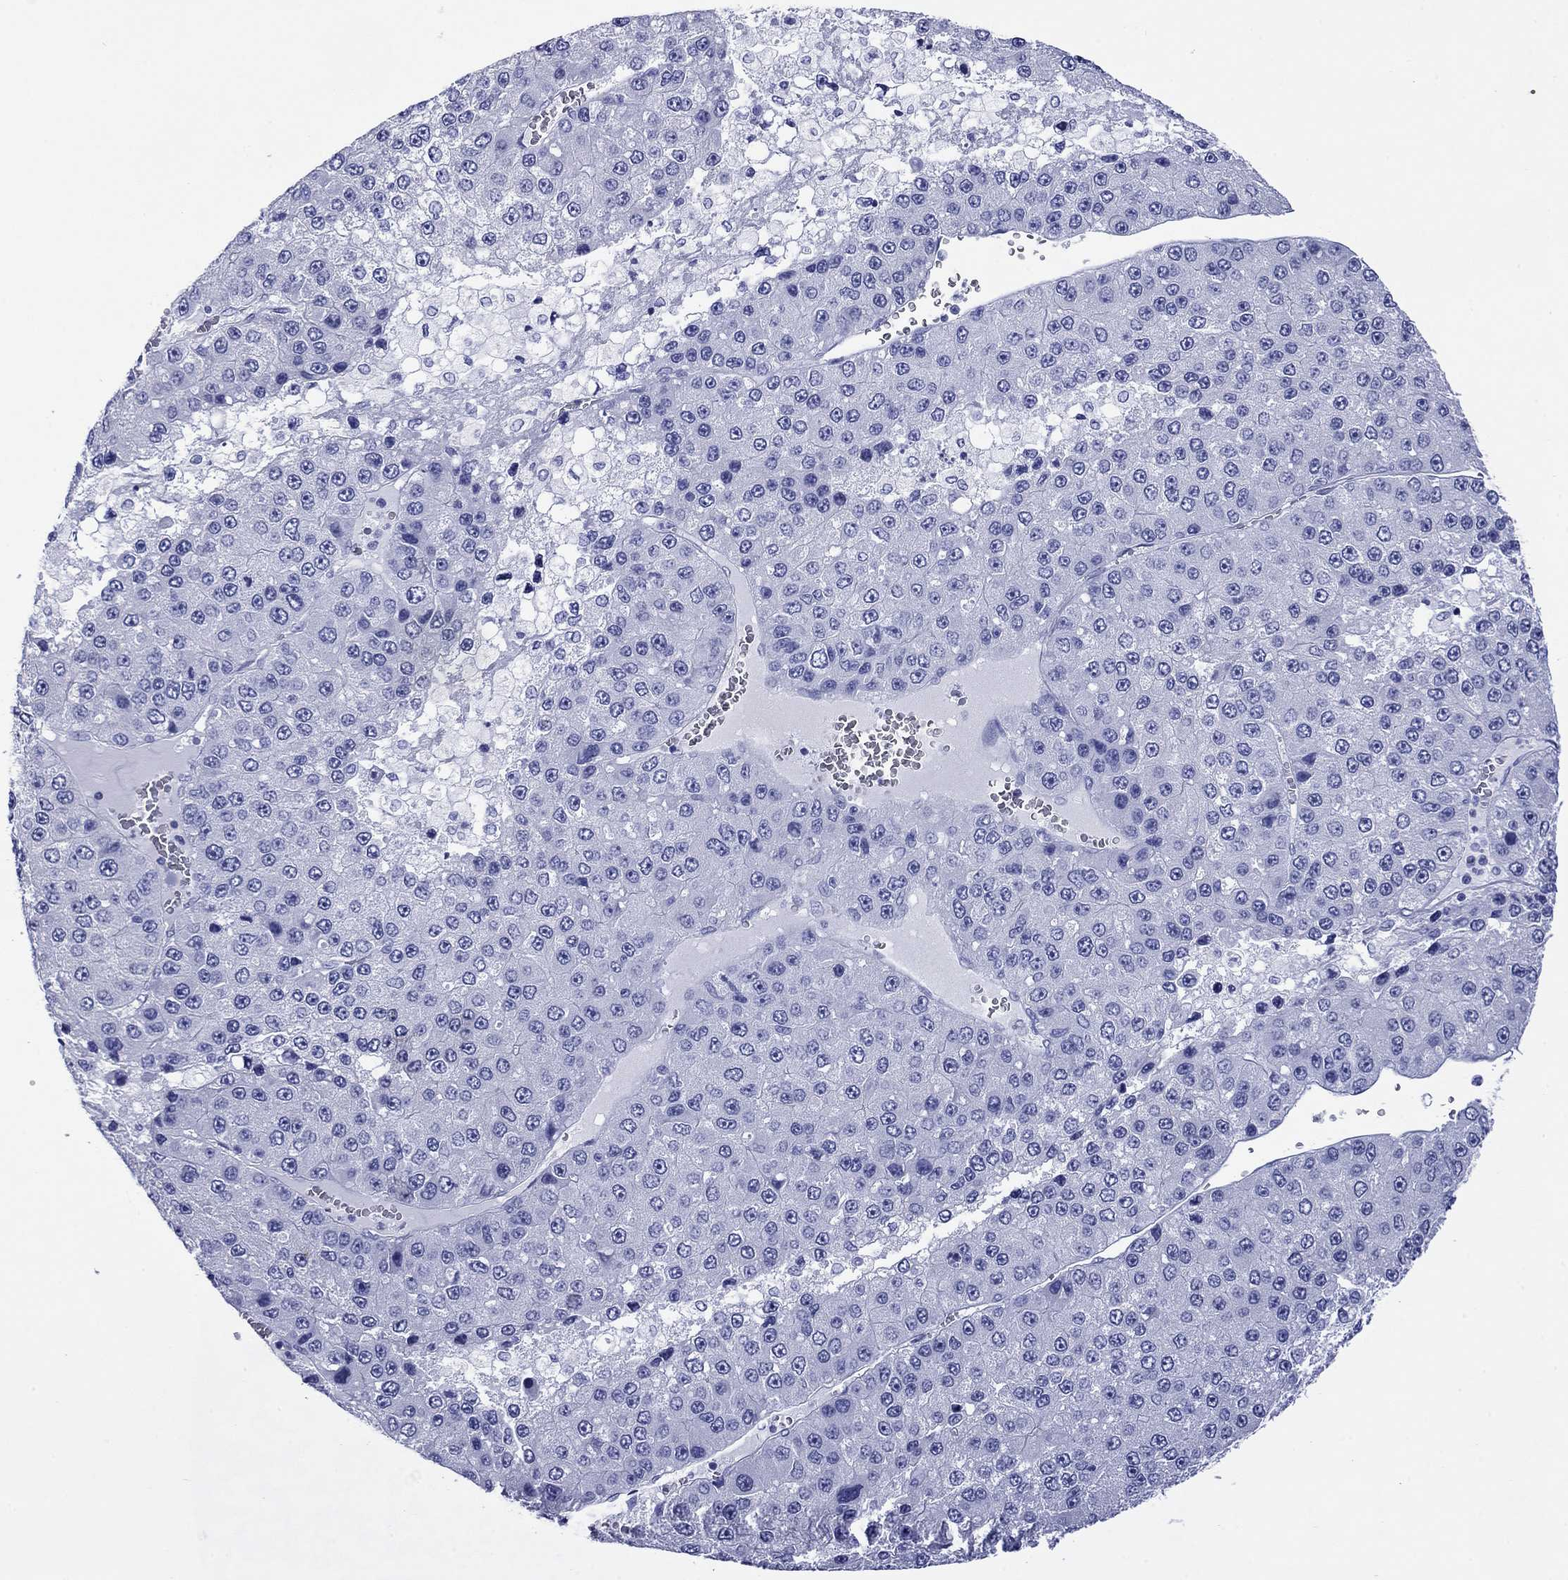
{"staining": {"intensity": "negative", "quantity": "none", "location": "none"}, "tissue": "liver cancer", "cell_type": "Tumor cells", "image_type": "cancer", "snomed": [{"axis": "morphology", "description": "Carcinoma, Hepatocellular, NOS"}, {"axis": "topography", "description": "Liver"}], "caption": "This is a image of immunohistochemistry staining of liver cancer, which shows no positivity in tumor cells. Nuclei are stained in blue.", "gene": "ROM1", "patient": {"sex": "female", "age": 73}}